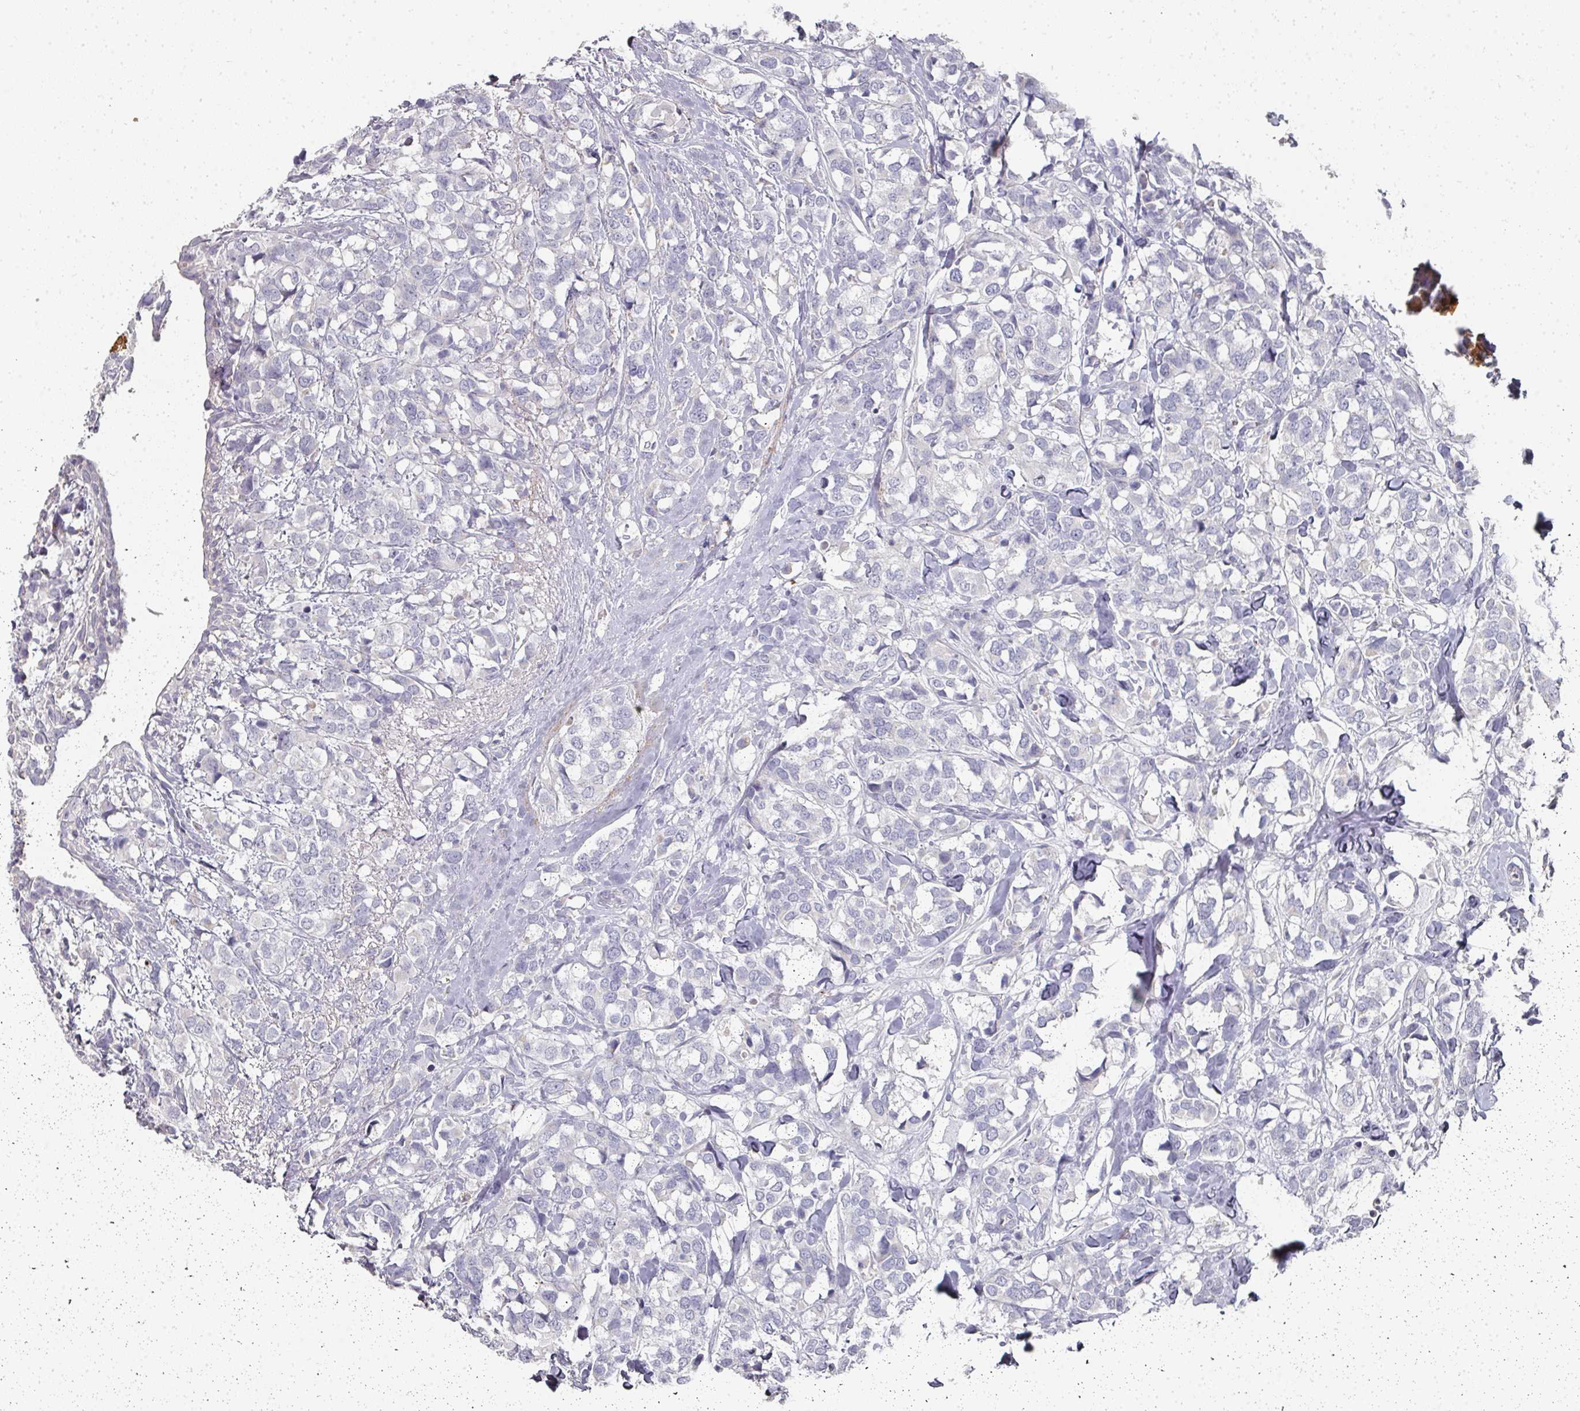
{"staining": {"intensity": "negative", "quantity": "none", "location": "none"}, "tissue": "breast cancer", "cell_type": "Tumor cells", "image_type": "cancer", "snomed": [{"axis": "morphology", "description": "Lobular carcinoma"}, {"axis": "topography", "description": "Breast"}], "caption": "A micrograph of breast cancer stained for a protein shows no brown staining in tumor cells.", "gene": "CAMP", "patient": {"sex": "female", "age": 59}}